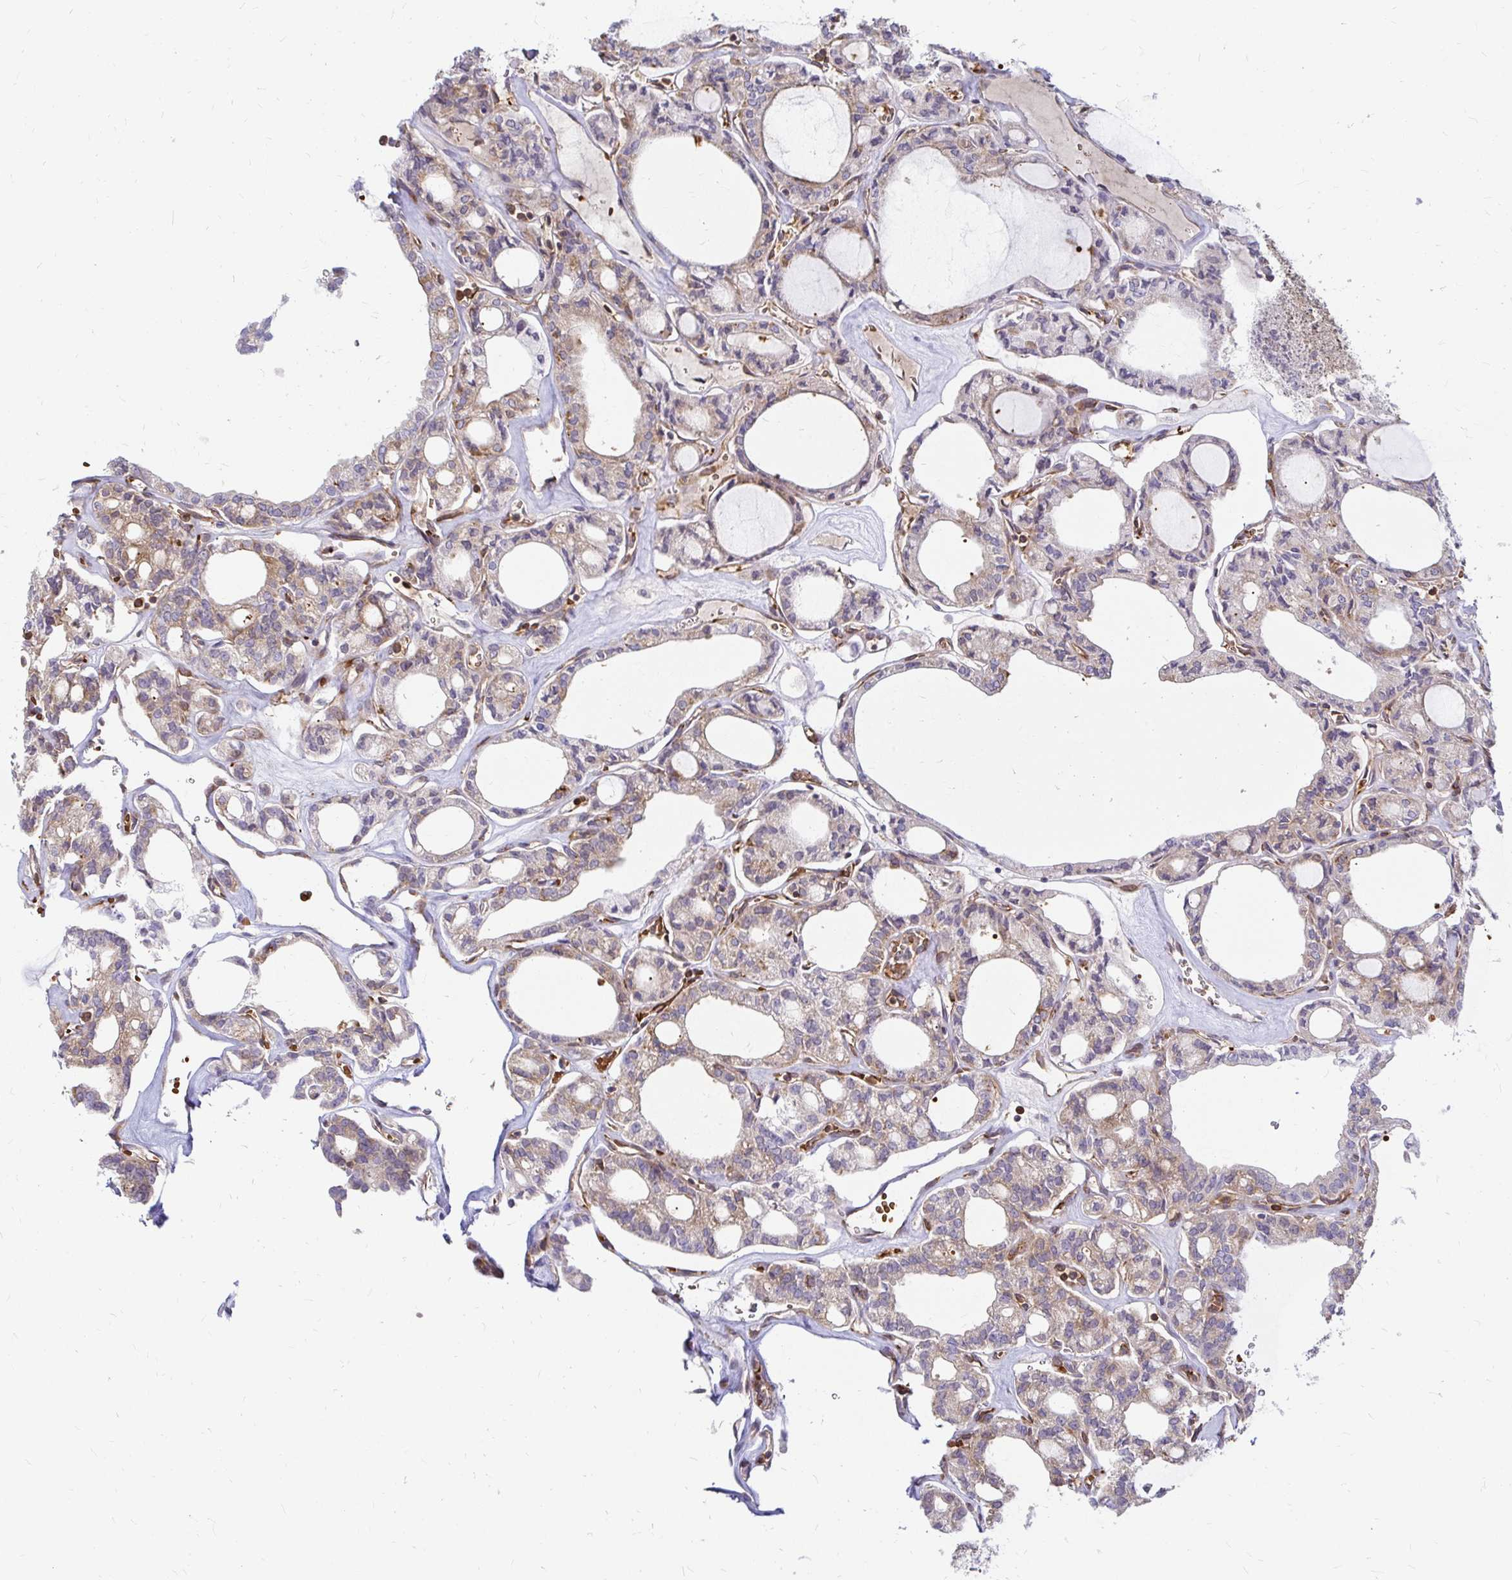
{"staining": {"intensity": "weak", "quantity": "25%-75%", "location": "cytoplasmic/membranous"}, "tissue": "thyroid cancer", "cell_type": "Tumor cells", "image_type": "cancer", "snomed": [{"axis": "morphology", "description": "Papillary adenocarcinoma, NOS"}, {"axis": "topography", "description": "Thyroid gland"}], "caption": "Thyroid cancer (papillary adenocarcinoma) was stained to show a protein in brown. There is low levels of weak cytoplasmic/membranous staining in about 25%-75% of tumor cells.", "gene": "CAST", "patient": {"sex": "male", "age": 87}}